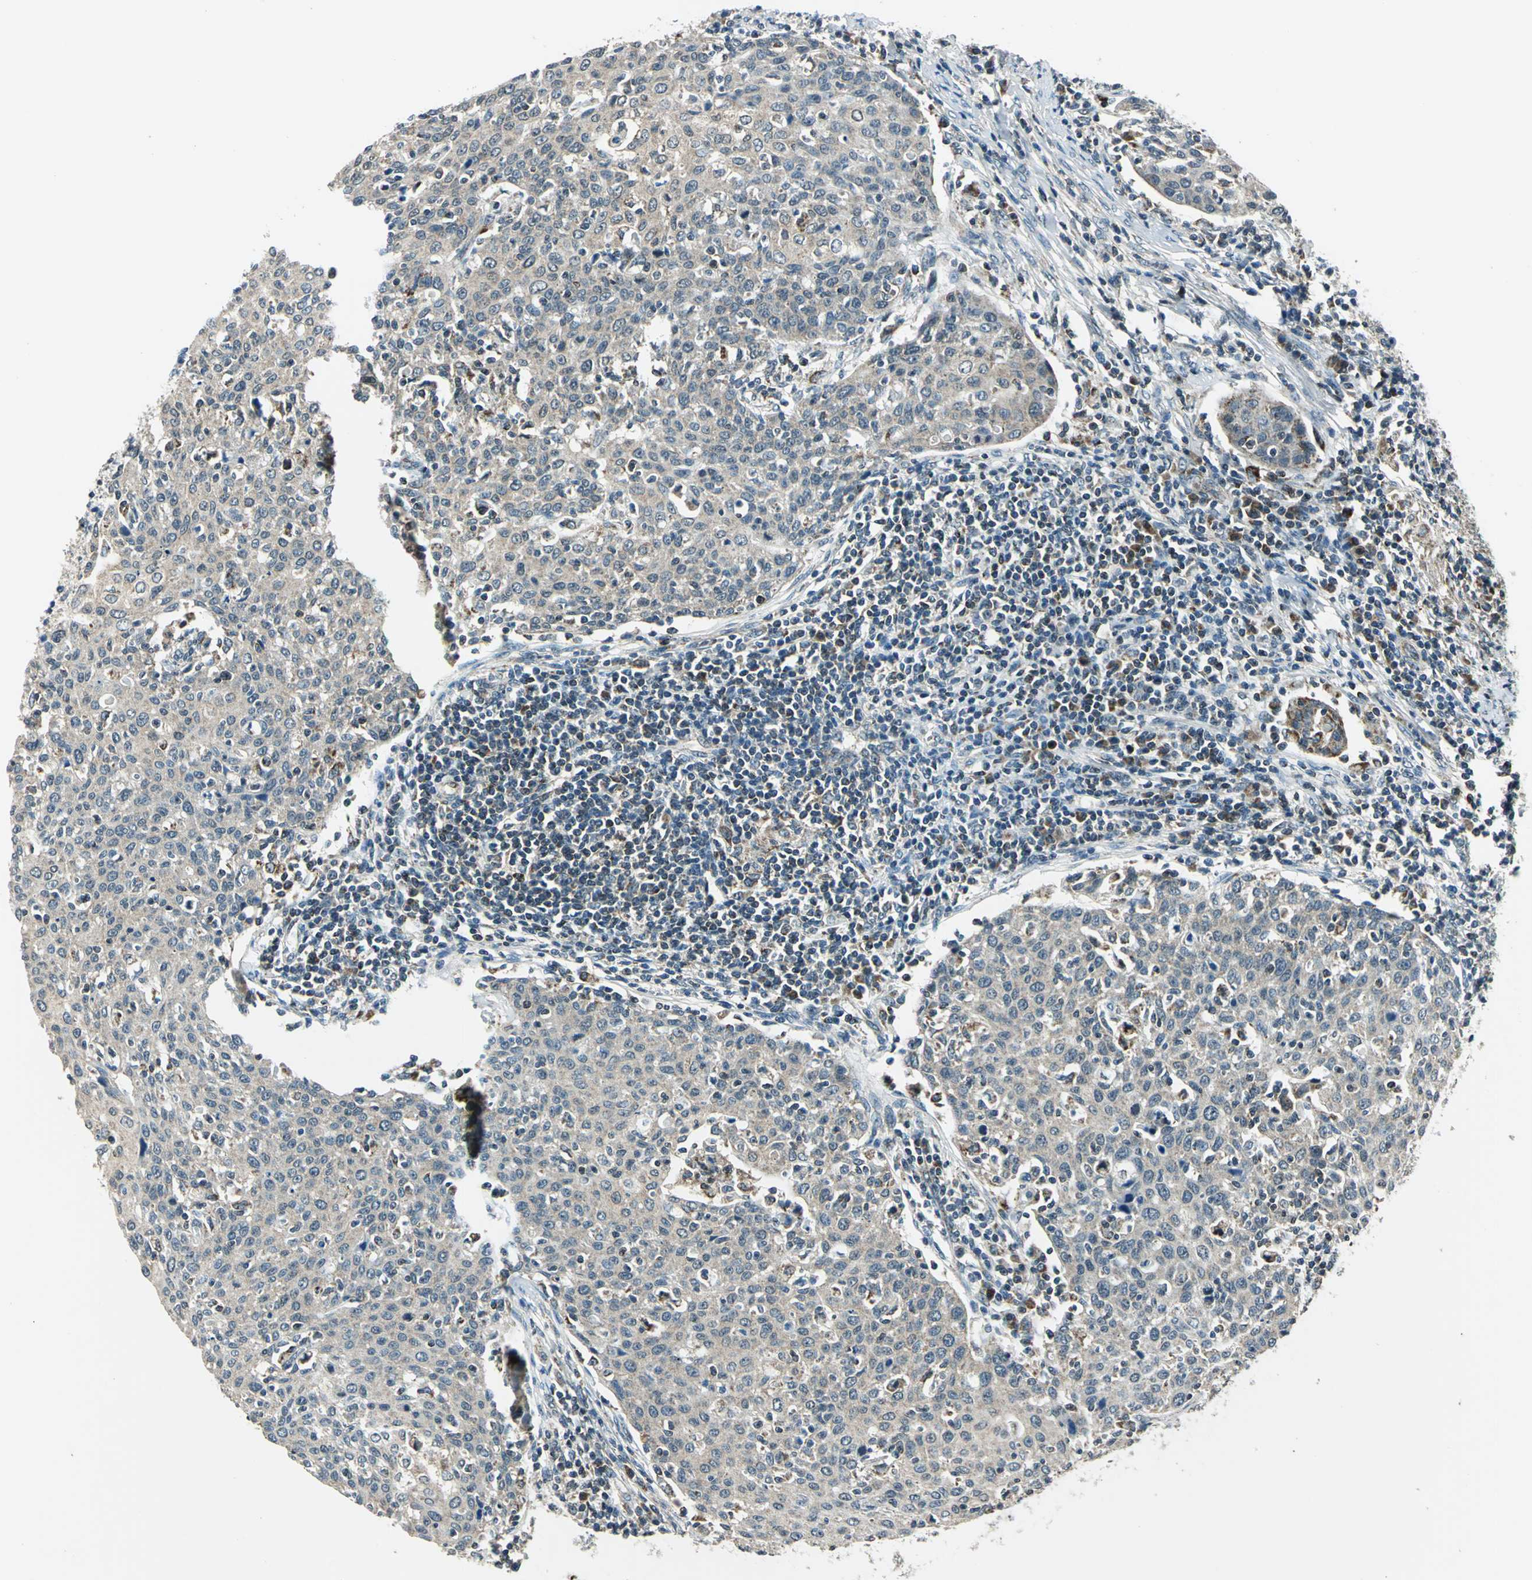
{"staining": {"intensity": "weak", "quantity": "25%-75%", "location": "cytoplasmic/membranous"}, "tissue": "cervical cancer", "cell_type": "Tumor cells", "image_type": "cancer", "snomed": [{"axis": "morphology", "description": "Squamous cell carcinoma, NOS"}, {"axis": "topography", "description": "Cervix"}], "caption": "A brown stain shows weak cytoplasmic/membranous staining of a protein in human cervical cancer (squamous cell carcinoma) tumor cells. (DAB (3,3'-diaminobenzidine) IHC with brightfield microscopy, high magnification).", "gene": "NUDT2", "patient": {"sex": "female", "age": 38}}